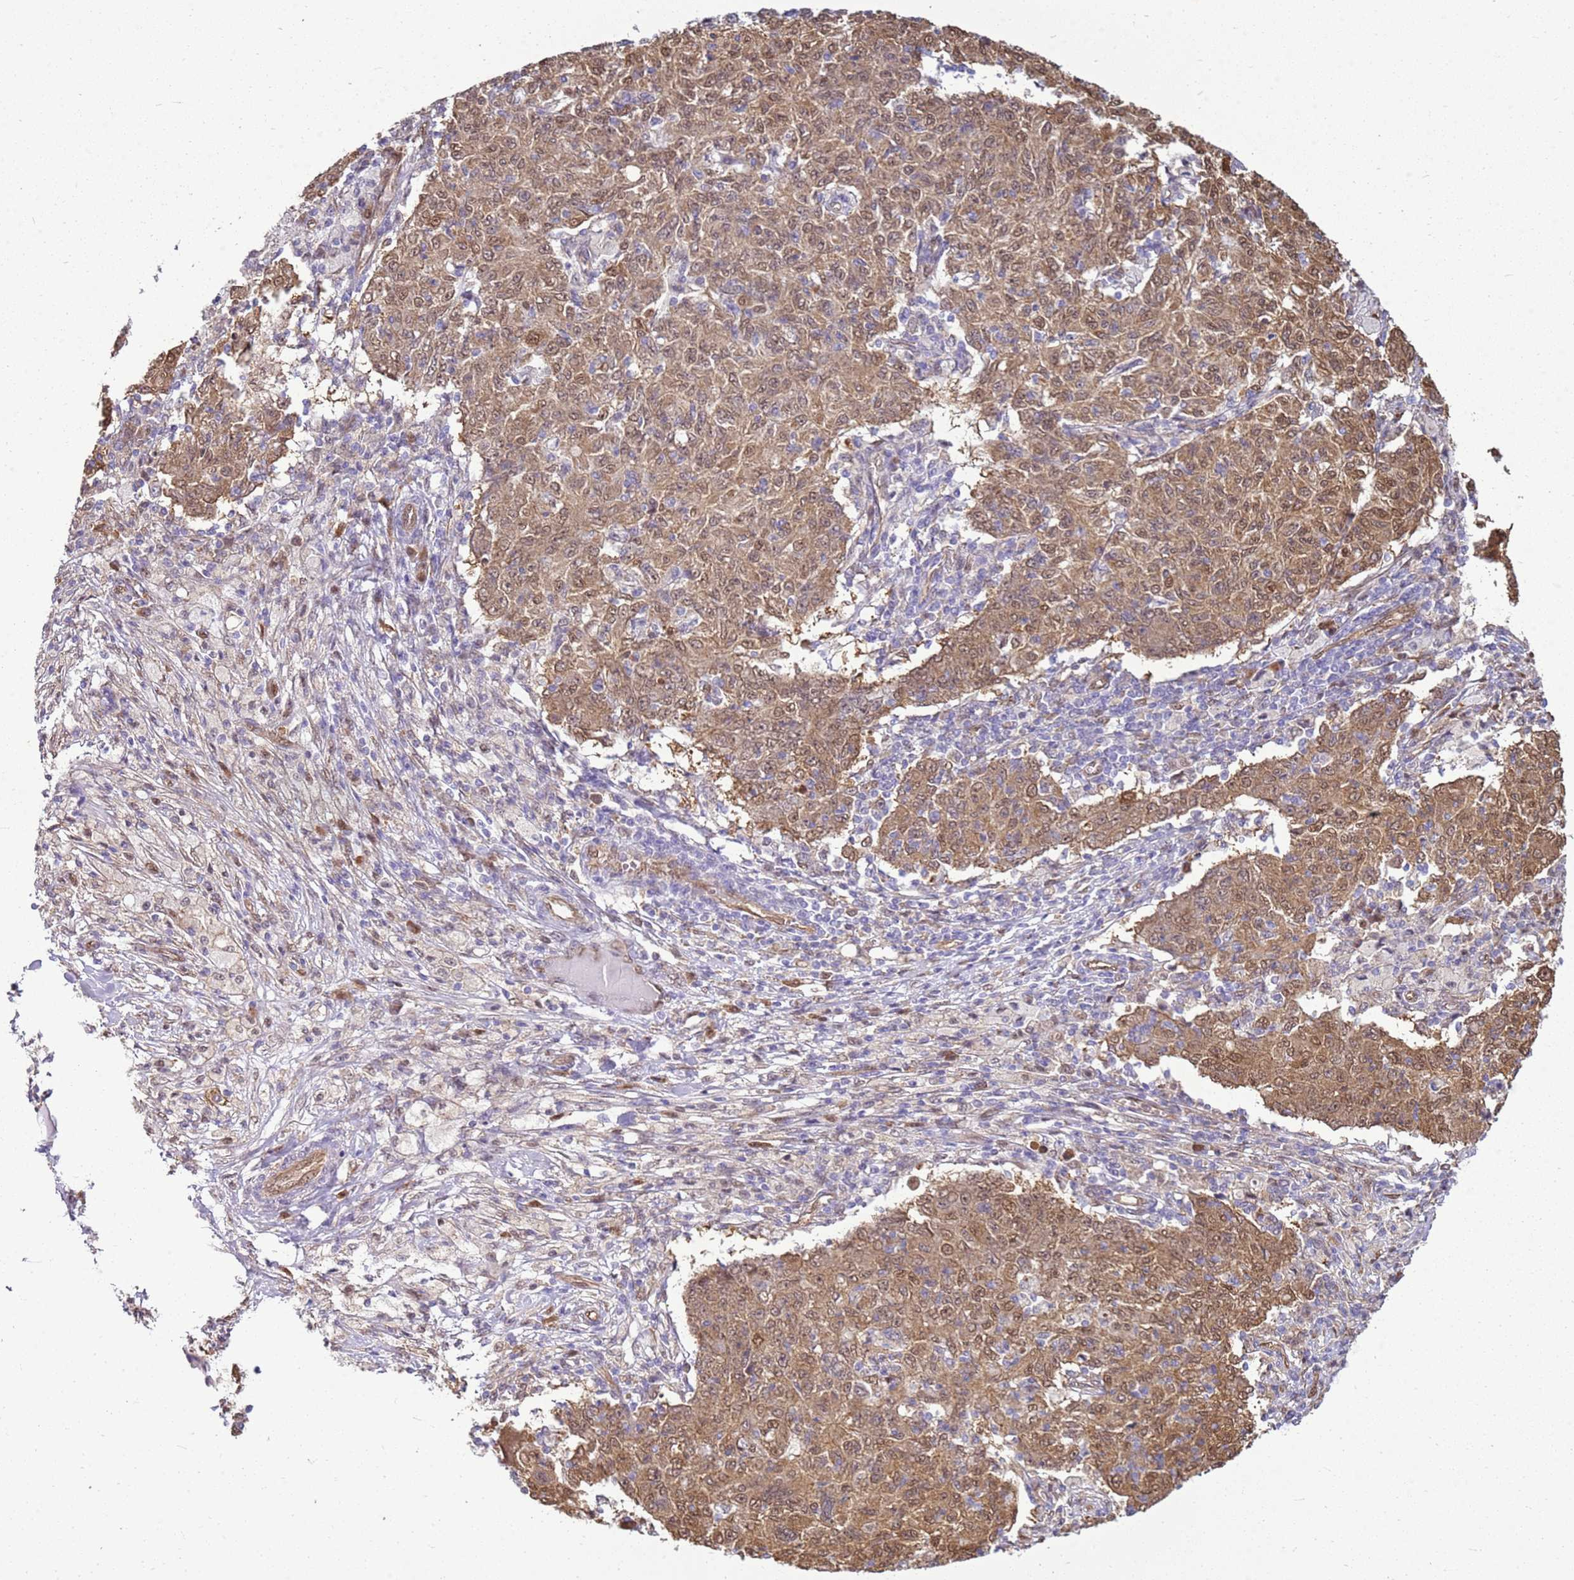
{"staining": {"intensity": "moderate", "quantity": ">75%", "location": "cytoplasmic/membranous,nuclear"}, "tissue": "ovarian cancer", "cell_type": "Tumor cells", "image_type": "cancer", "snomed": [{"axis": "morphology", "description": "Carcinoma, endometroid"}, {"axis": "topography", "description": "Ovary"}], "caption": "Immunohistochemical staining of human ovarian cancer (endometroid carcinoma) displays medium levels of moderate cytoplasmic/membranous and nuclear protein staining in approximately >75% of tumor cells. (IHC, brightfield microscopy, high magnification).", "gene": "YWHAE", "patient": {"sex": "female", "age": 42}}